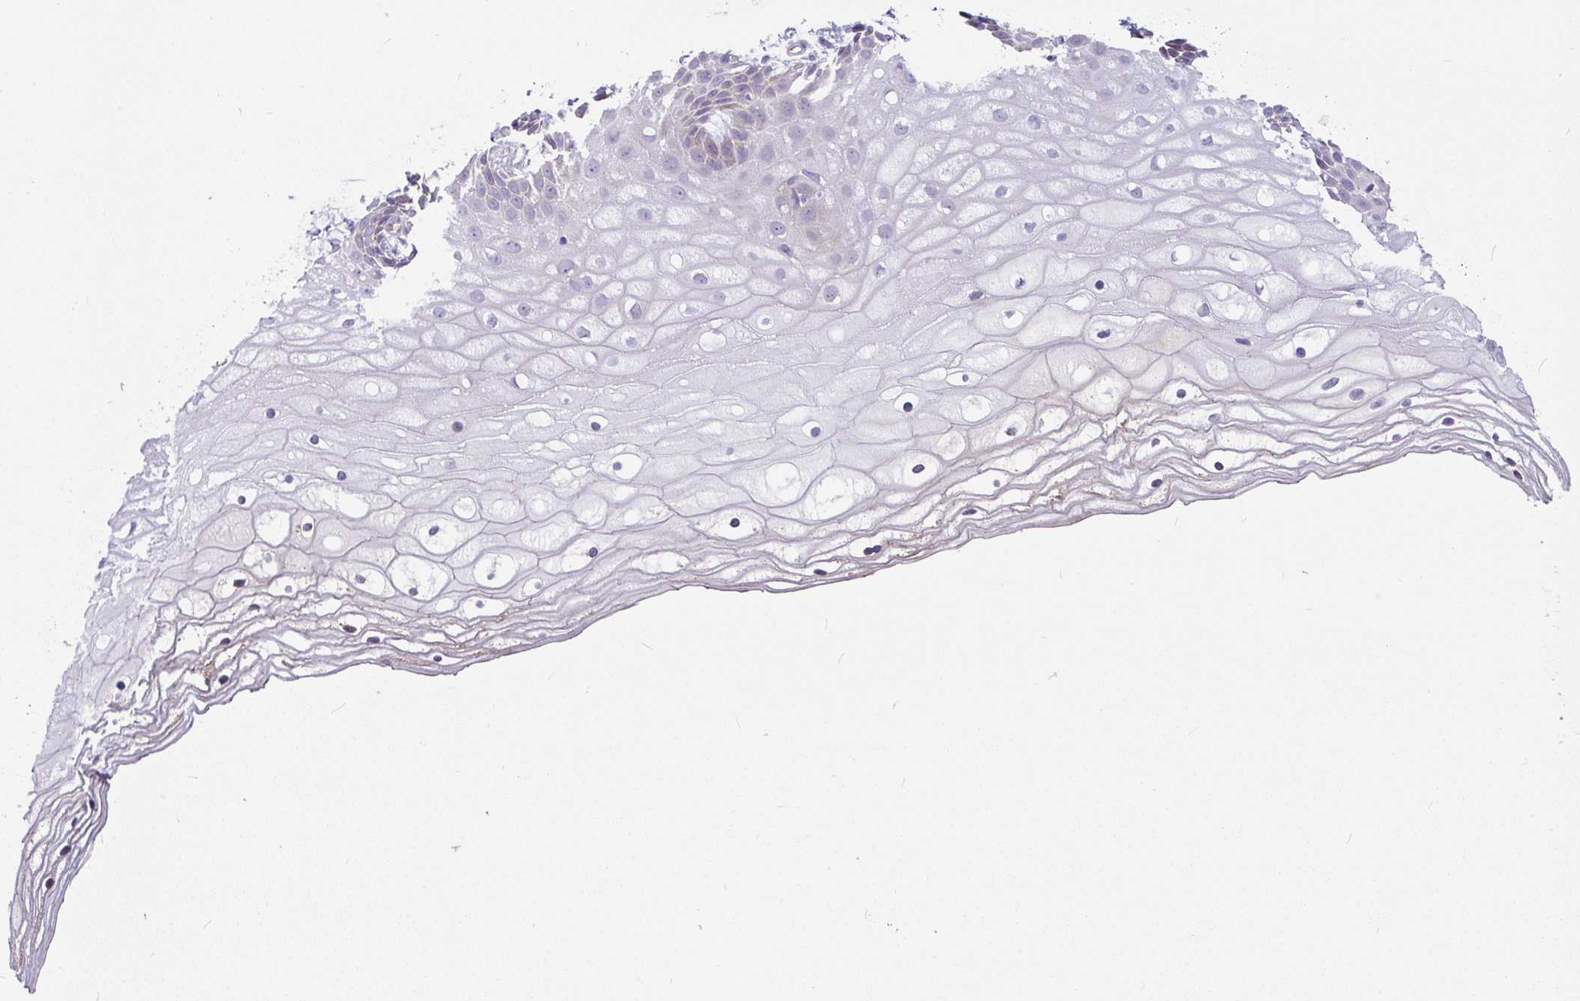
{"staining": {"intensity": "negative", "quantity": "none", "location": "none"}, "tissue": "cervix", "cell_type": "Glandular cells", "image_type": "normal", "snomed": [{"axis": "morphology", "description": "Normal tissue, NOS"}, {"axis": "topography", "description": "Cervix"}], "caption": "High power microscopy micrograph of an immunohistochemistry micrograph of normal cervix, revealing no significant positivity in glandular cells. (Stains: DAB IHC with hematoxylin counter stain, Microscopy: brightfield microscopy at high magnification).", "gene": "LIPE", "patient": {"sex": "female", "age": 36}}